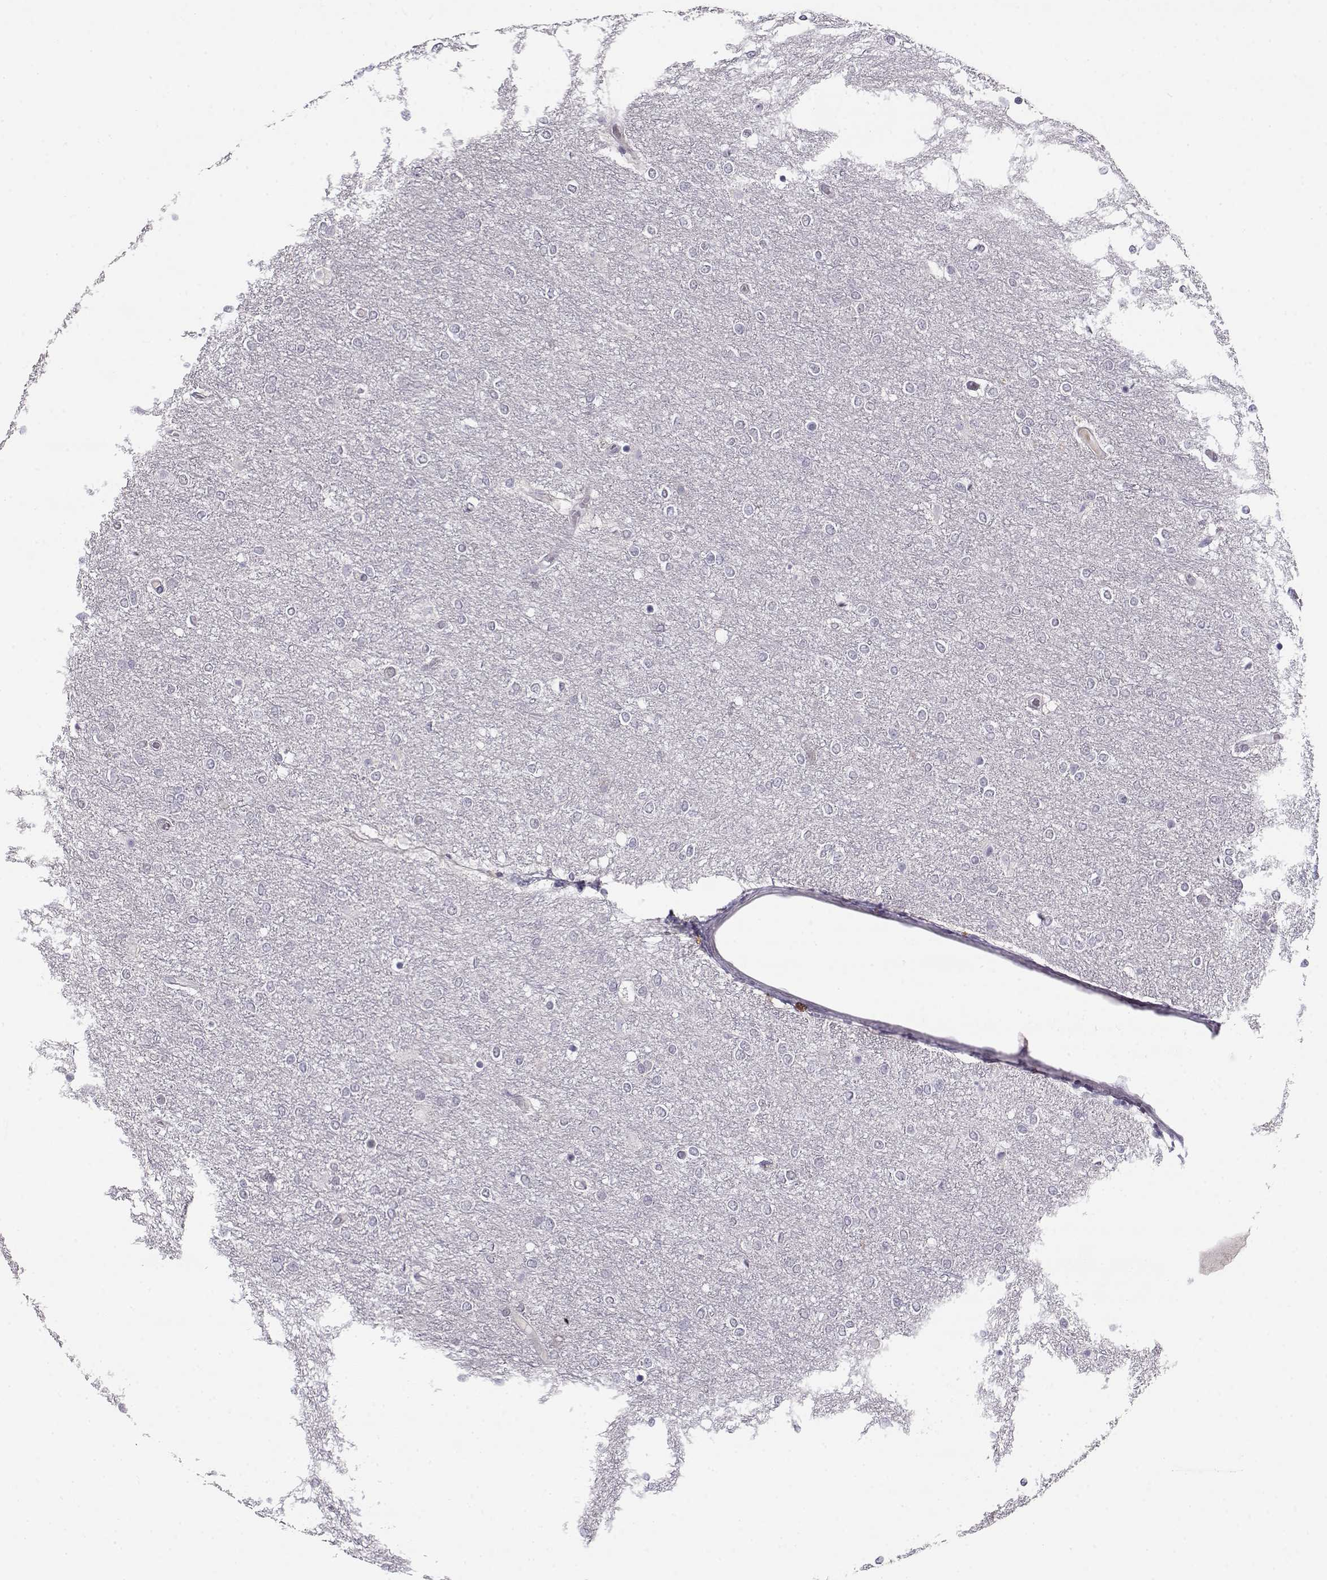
{"staining": {"intensity": "negative", "quantity": "none", "location": "none"}, "tissue": "glioma", "cell_type": "Tumor cells", "image_type": "cancer", "snomed": [{"axis": "morphology", "description": "Glioma, malignant, High grade"}, {"axis": "topography", "description": "Brain"}], "caption": "DAB (3,3'-diaminobenzidine) immunohistochemical staining of high-grade glioma (malignant) displays no significant staining in tumor cells.", "gene": "C16orf86", "patient": {"sex": "female", "age": 61}}